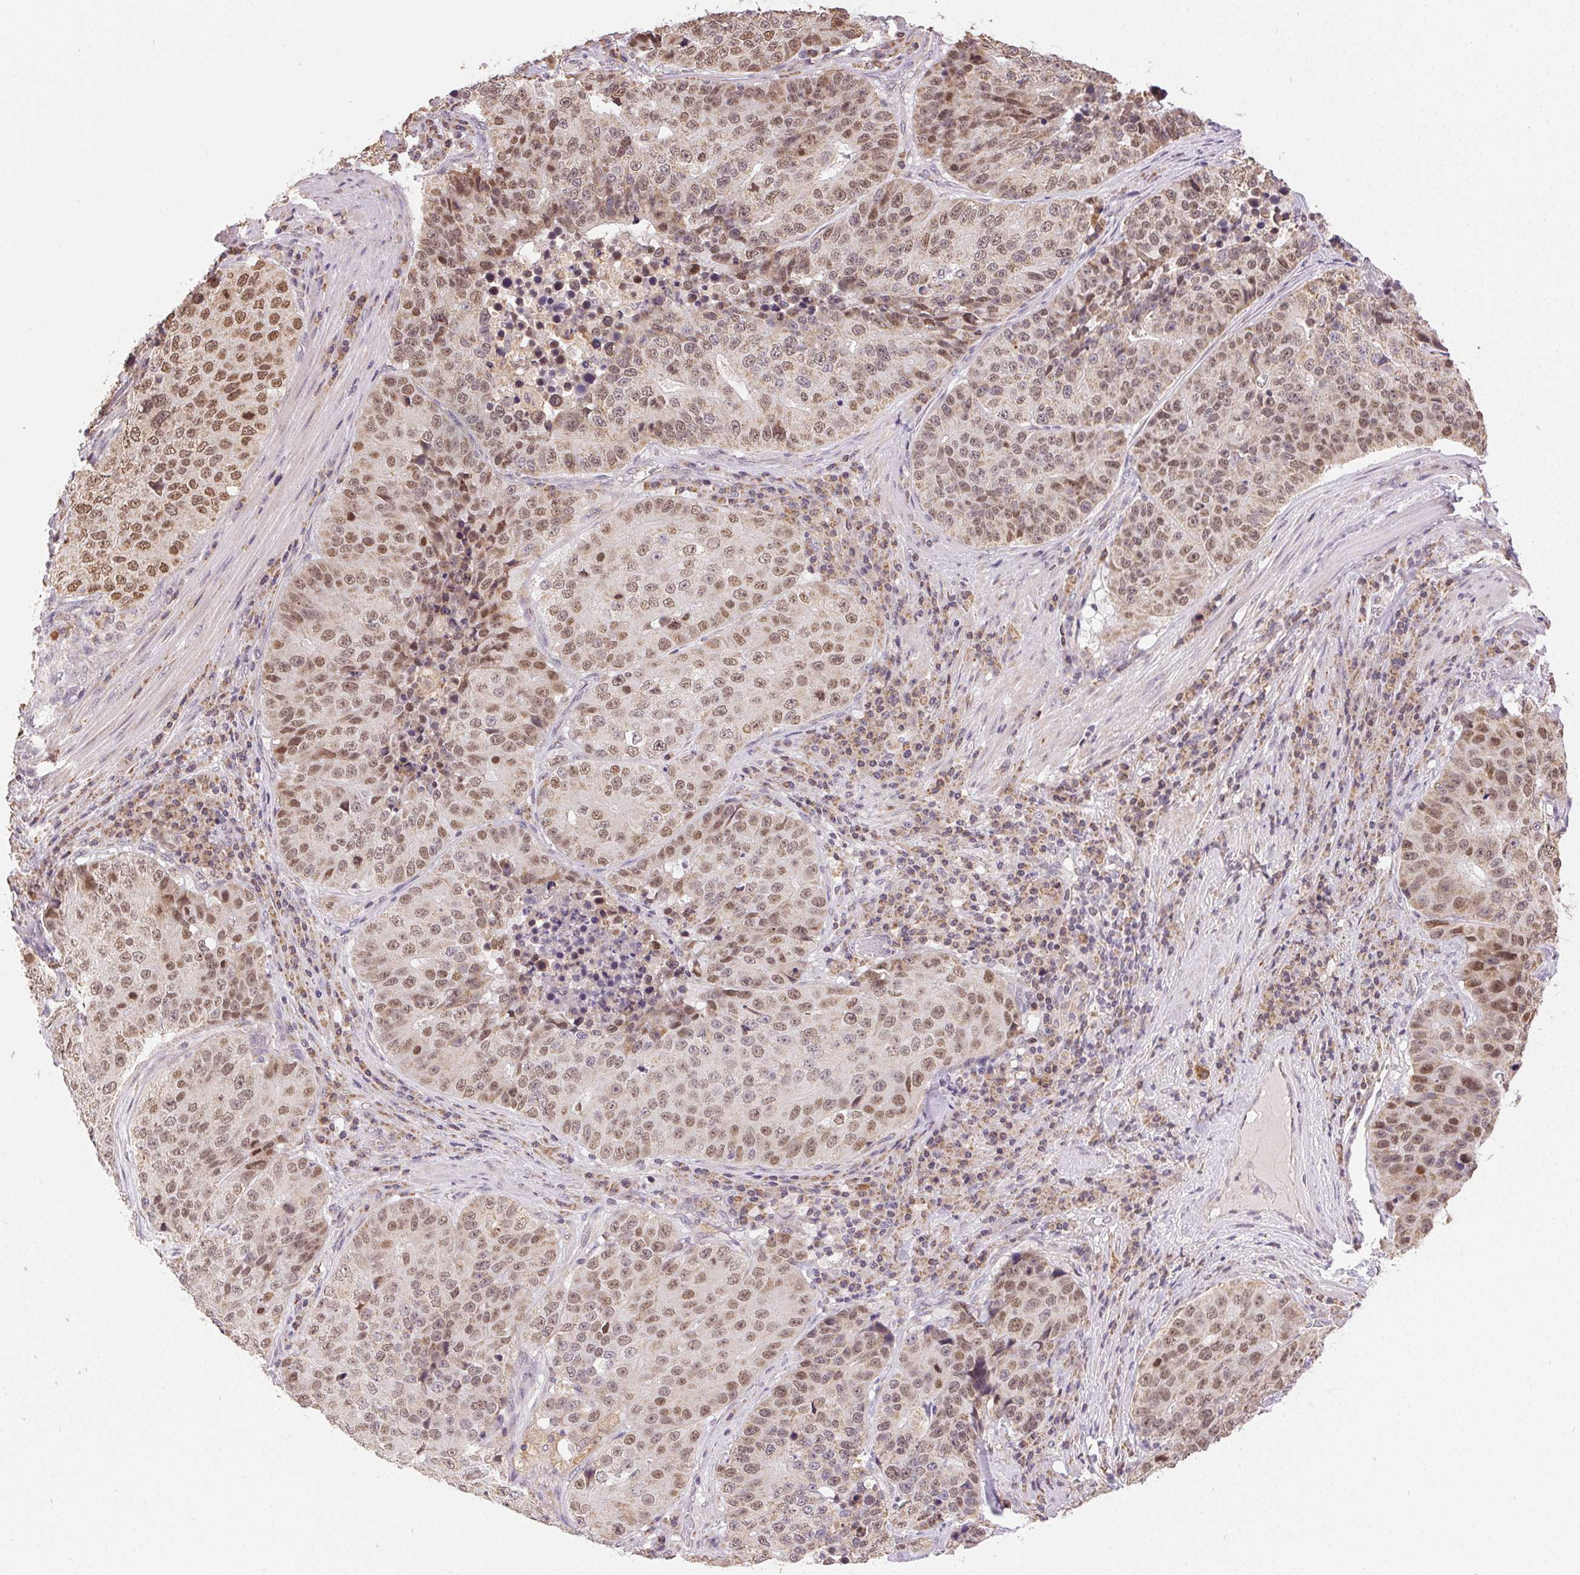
{"staining": {"intensity": "moderate", "quantity": ">75%", "location": "nuclear"}, "tissue": "stomach cancer", "cell_type": "Tumor cells", "image_type": "cancer", "snomed": [{"axis": "morphology", "description": "Adenocarcinoma, NOS"}, {"axis": "topography", "description": "Stomach"}], "caption": "A high-resolution image shows immunohistochemistry (IHC) staining of stomach adenocarcinoma, which reveals moderate nuclear positivity in about >75% of tumor cells. The staining is performed using DAB brown chromogen to label protein expression. The nuclei are counter-stained blue using hematoxylin.", "gene": "PIWIL4", "patient": {"sex": "male", "age": 71}}